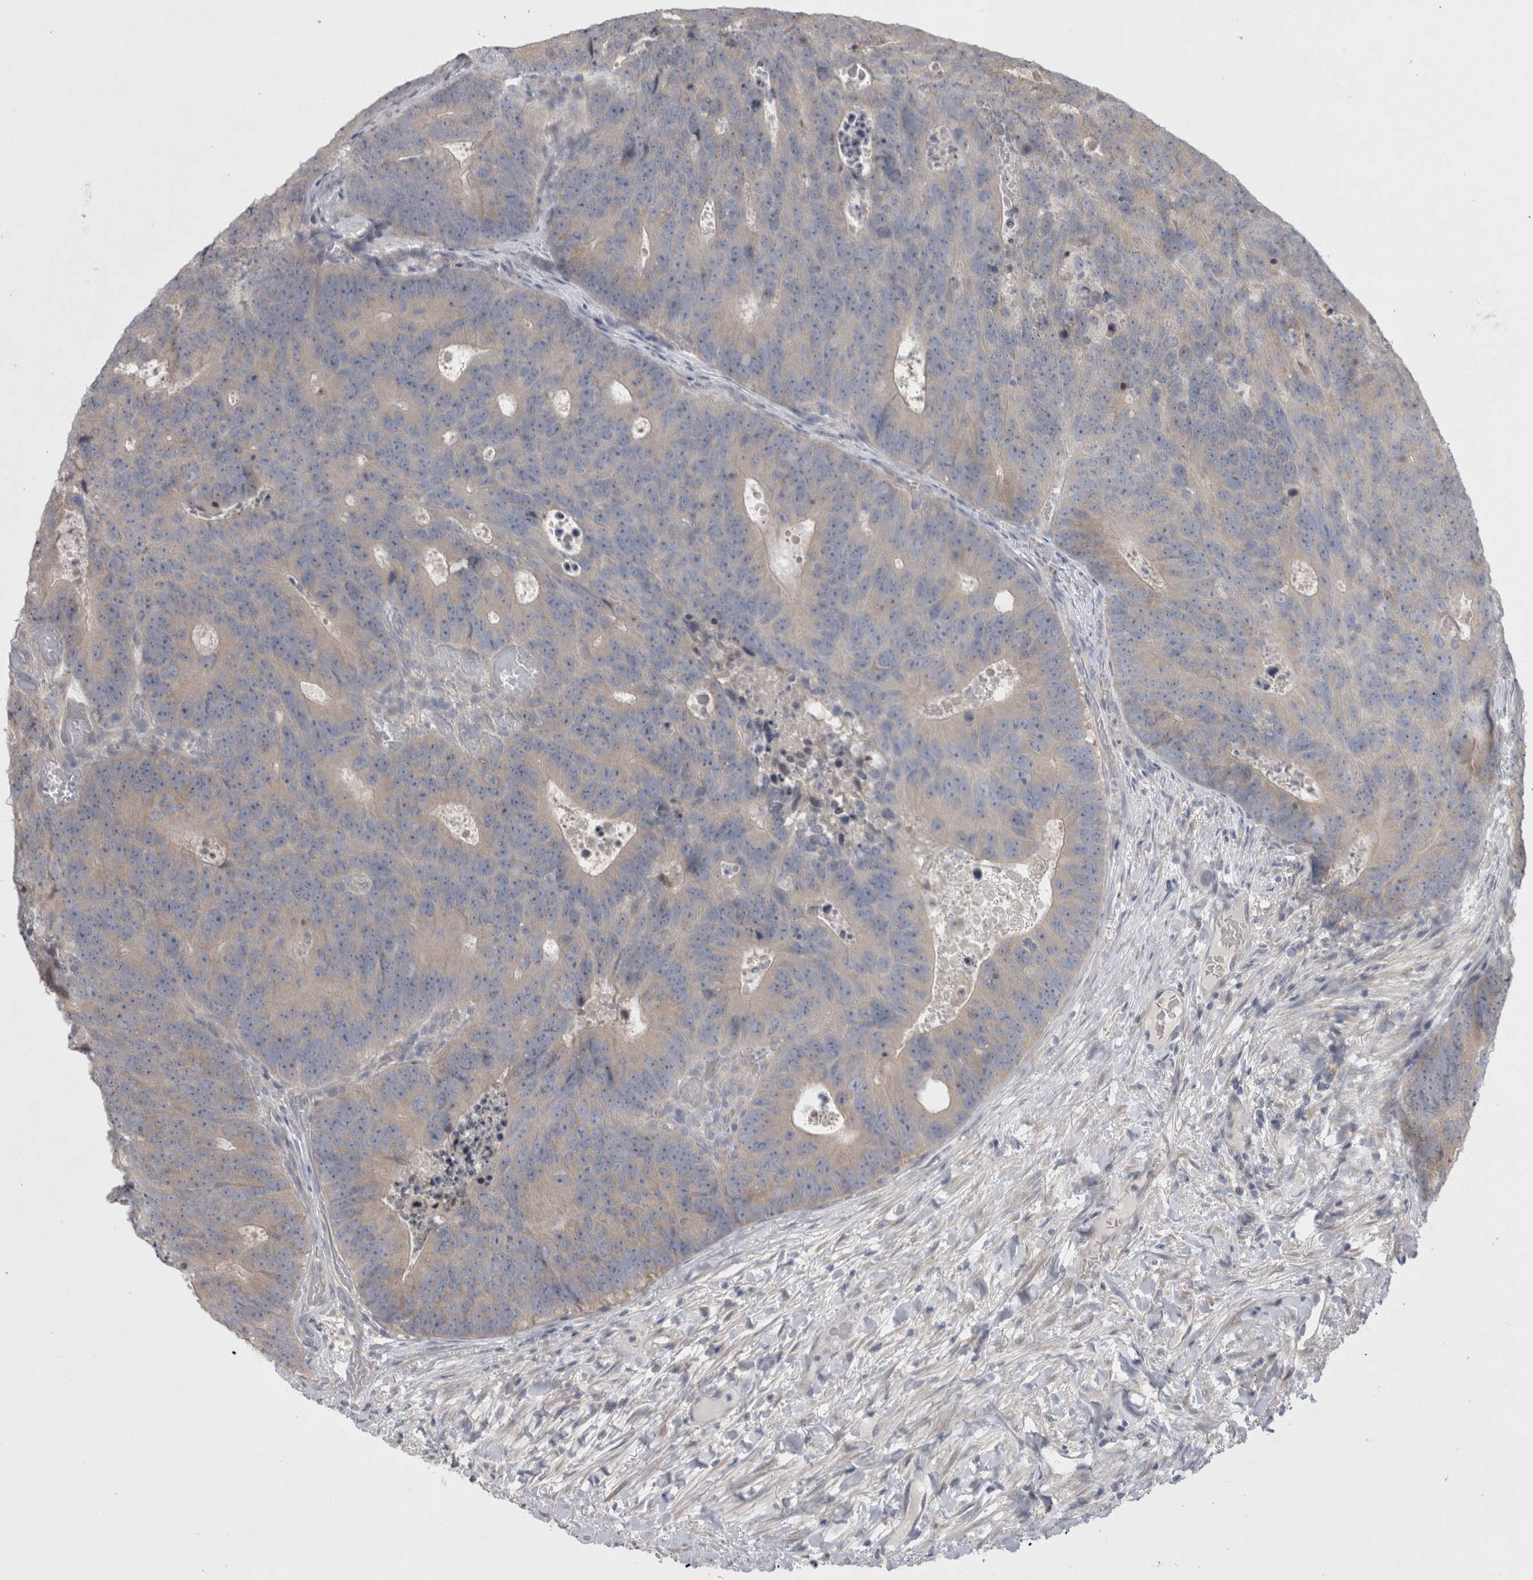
{"staining": {"intensity": "weak", "quantity": "<25%", "location": "cytoplasmic/membranous"}, "tissue": "colorectal cancer", "cell_type": "Tumor cells", "image_type": "cancer", "snomed": [{"axis": "morphology", "description": "Adenocarcinoma, NOS"}, {"axis": "topography", "description": "Colon"}], "caption": "Protein analysis of adenocarcinoma (colorectal) displays no significant staining in tumor cells.", "gene": "LRRC40", "patient": {"sex": "male", "age": 87}}